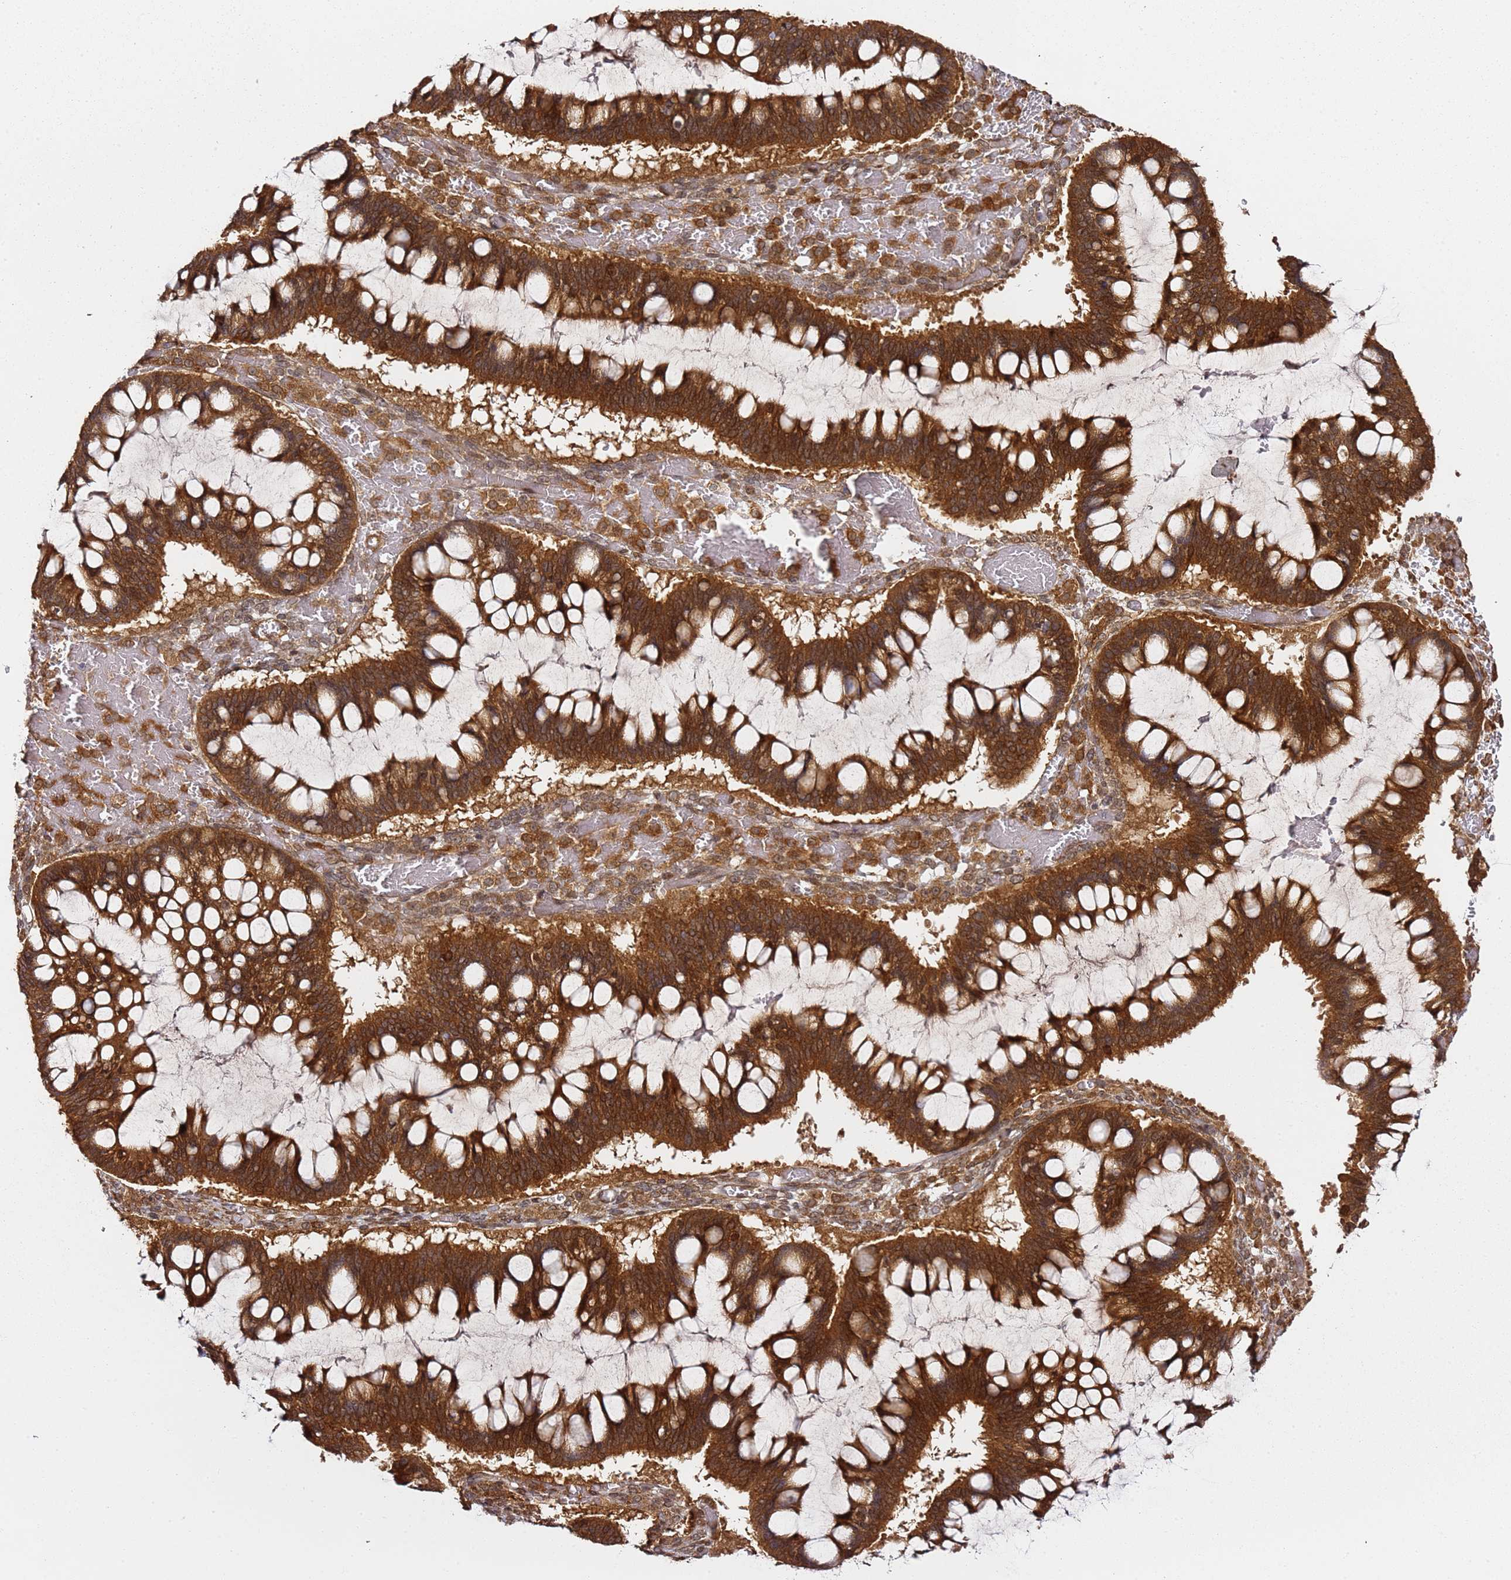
{"staining": {"intensity": "strong", "quantity": ">75%", "location": "cytoplasmic/membranous"}, "tissue": "ovarian cancer", "cell_type": "Tumor cells", "image_type": "cancer", "snomed": [{"axis": "morphology", "description": "Cystadenocarcinoma, mucinous, NOS"}, {"axis": "topography", "description": "Ovary"}], "caption": "This photomicrograph exhibits ovarian mucinous cystadenocarcinoma stained with immunohistochemistry (IHC) to label a protein in brown. The cytoplasmic/membranous of tumor cells show strong positivity for the protein. Nuclei are counter-stained blue.", "gene": "PRKAB2", "patient": {"sex": "female", "age": 73}}